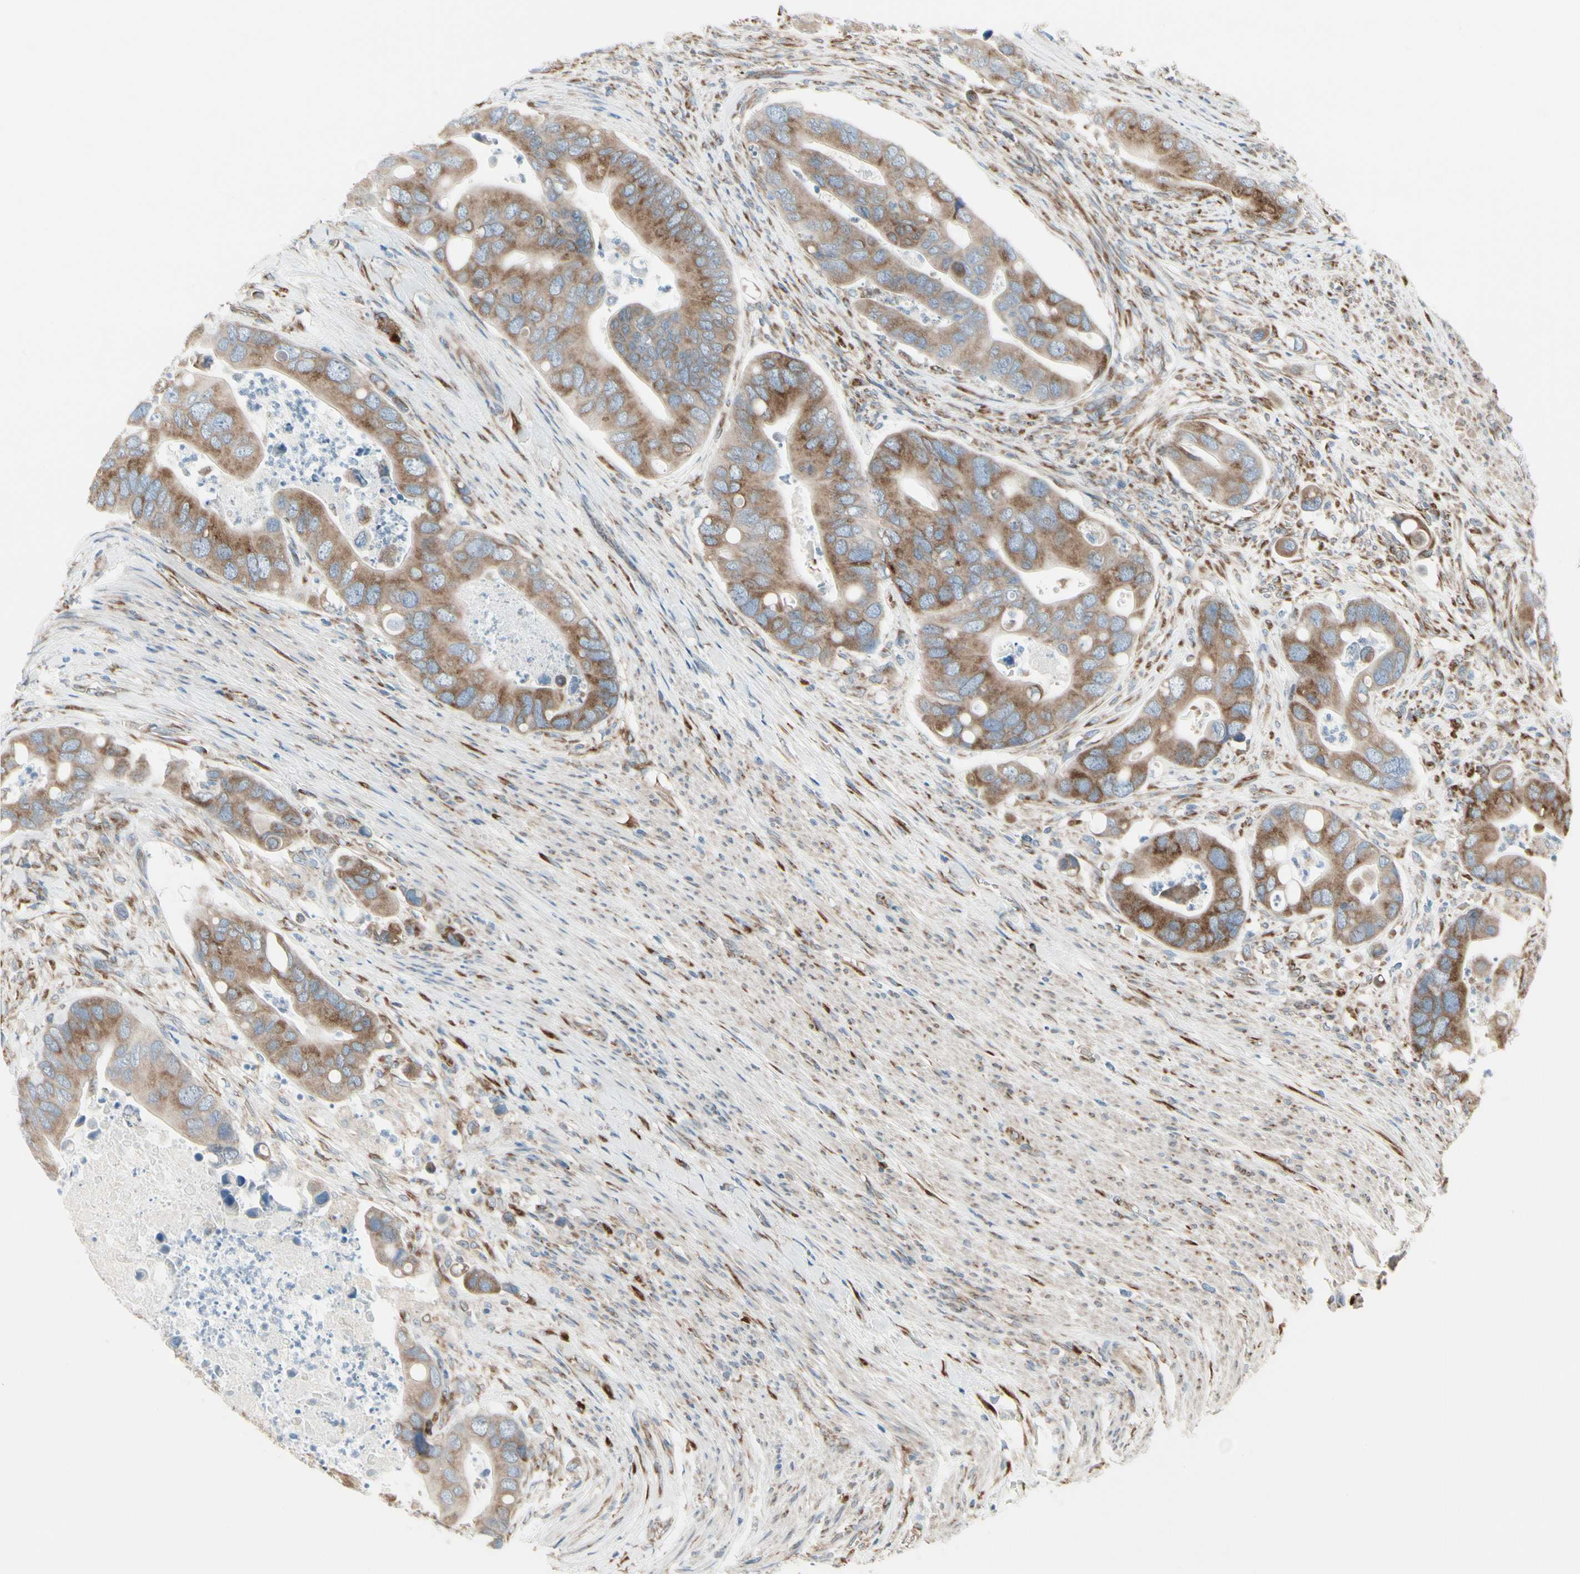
{"staining": {"intensity": "moderate", "quantity": ">75%", "location": "cytoplasmic/membranous"}, "tissue": "colorectal cancer", "cell_type": "Tumor cells", "image_type": "cancer", "snomed": [{"axis": "morphology", "description": "Adenocarcinoma, NOS"}, {"axis": "topography", "description": "Rectum"}], "caption": "Moderate cytoplasmic/membranous protein staining is seen in approximately >75% of tumor cells in adenocarcinoma (colorectal). (Brightfield microscopy of DAB IHC at high magnification).", "gene": "FNDC3A", "patient": {"sex": "female", "age": 57}}